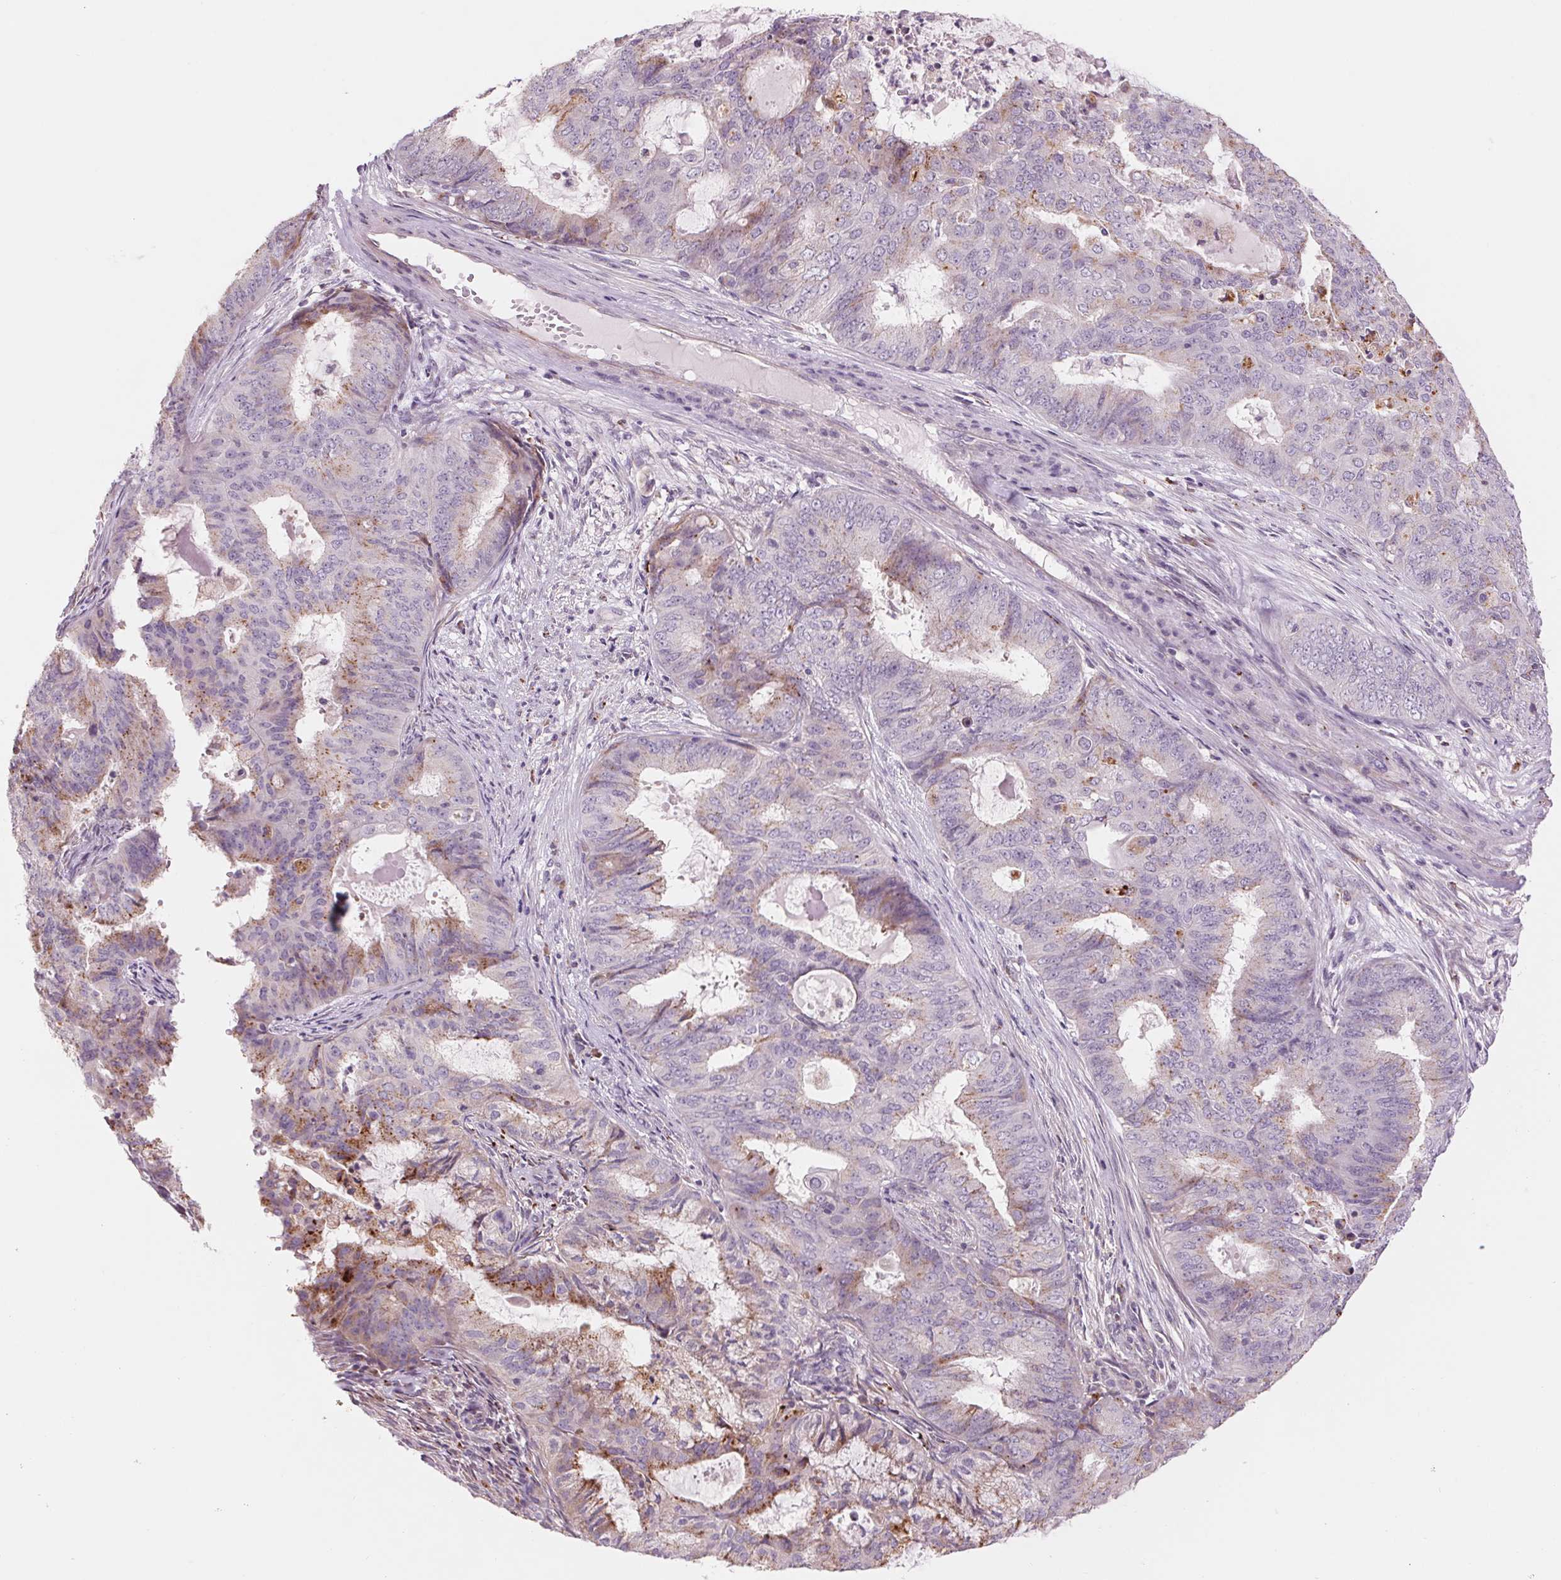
{"staining": {"intensity": "moderate", "quantity": "<25%", "location": "cytoplasmic/membranous"}, "tissue": "endometrial cancer", "cell_type": "Tumor cells", "image_type": "cancer", "snomed": [{"axis": "morphology", "description": "Adenocarcinoma, NOS"}, {"axis": "topography", "description": "Endometrium"}], "caption": "This photomicrograph shows IHC staining of human endometrial adenocarcinoma, with low moderate cytoplasmic/membranous expression in approximately <25% of tumor cells.", "gene": "SAMD5", "patient": {"sex": "female", "age": 62}}